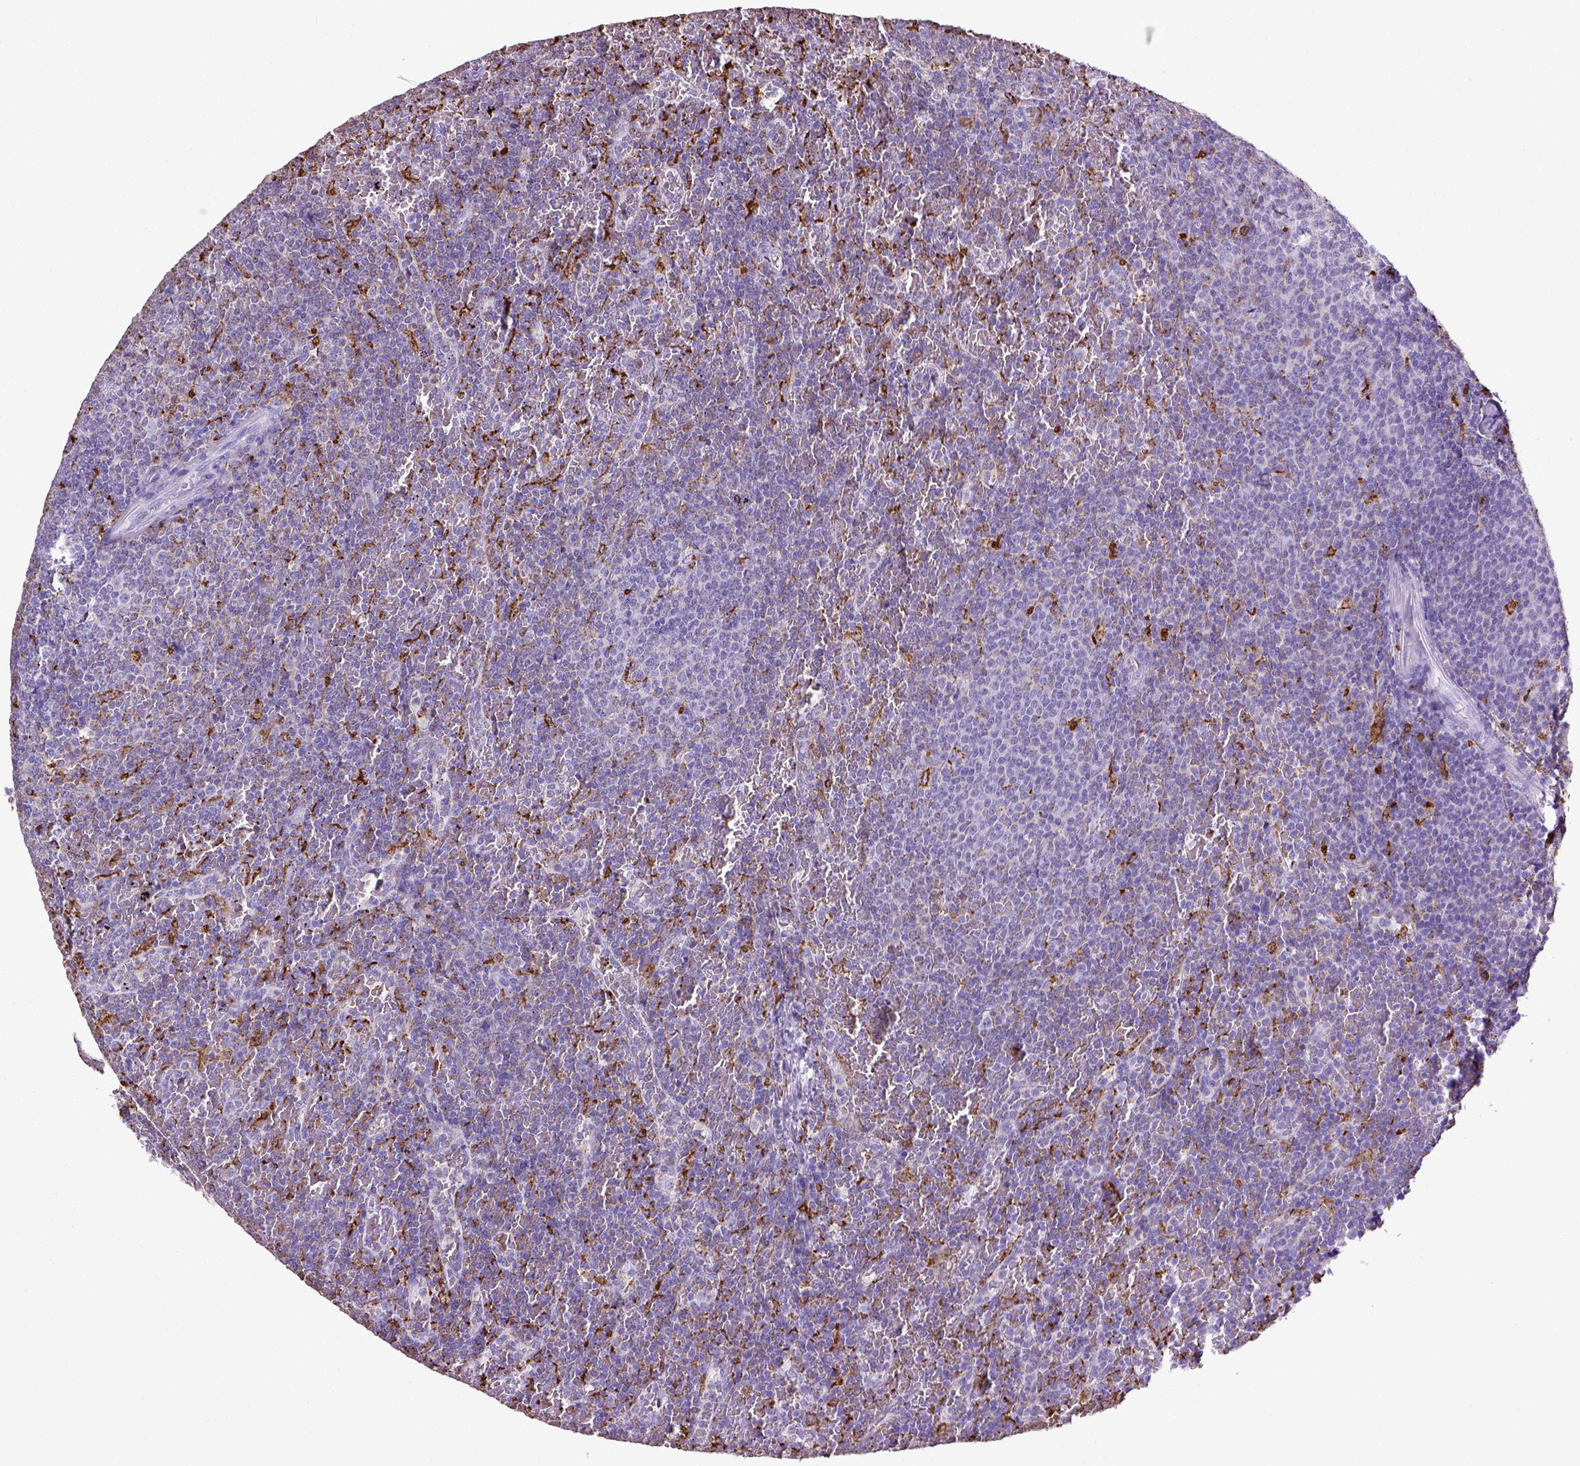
{"staining": {"intensity": "negative", "quantity": "none", "location": "none"}, "tissue": "lymphoma", "cell_type": "Tumor cells", "image_type": "cancer", "snomed": [{"axis": "morphology", "description": "Malignant lymphoma, non-Hodgkin's type, Low grade"}, {"axis": "topography", "description": "Spleen"}], "caption": "A micrograph of human malignant lymphoma, non-Hodgkin's type (low-grade) is negative for staining in tumor cells. (DAB IHC visualized using brightfield microscopy, high magnification).", "gene": "CD68", "patient": {"sex": "female", "age": 77}}